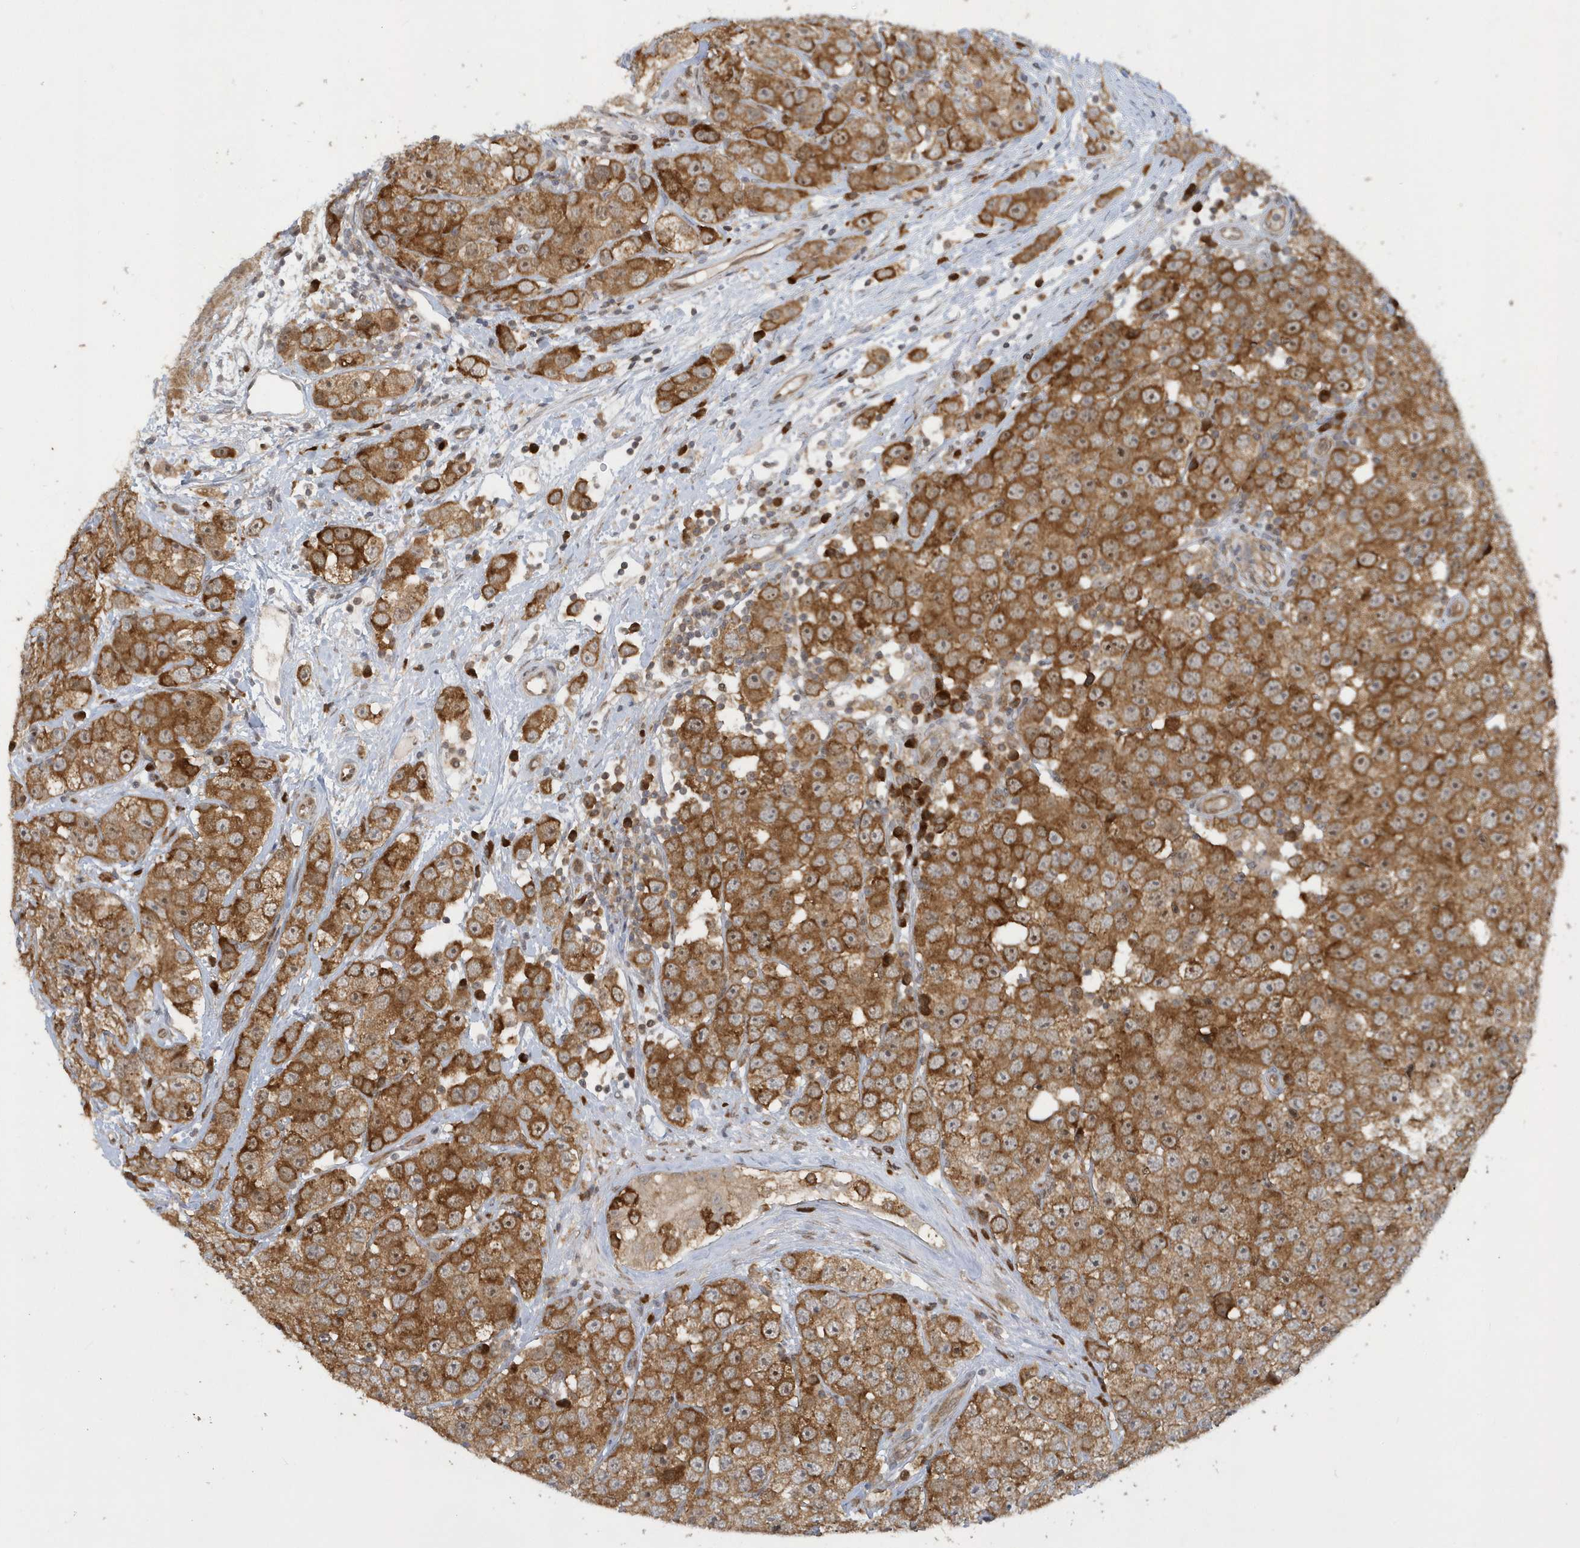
{"staining": {"intensity": "strong", "quantity": ">75%", "location": "cytoplasmic/membranous"}, "tissue": "testis cancer", "cell_type": "Tumor cells", "image_type": "cancer", "snomed": [{"axis": "morphology", "description": "Seminoma, NOS"}, {"axis": "topography", "description": "Testis"}], "caption": "Immunohistochemical staining of human seminoma (testis) reveals high levels of strong cytoplasmic/membranous expression in about >75% of tumor cells.", "gene": "ATG4A", "patient": {"sex": "male", "age": 28}}